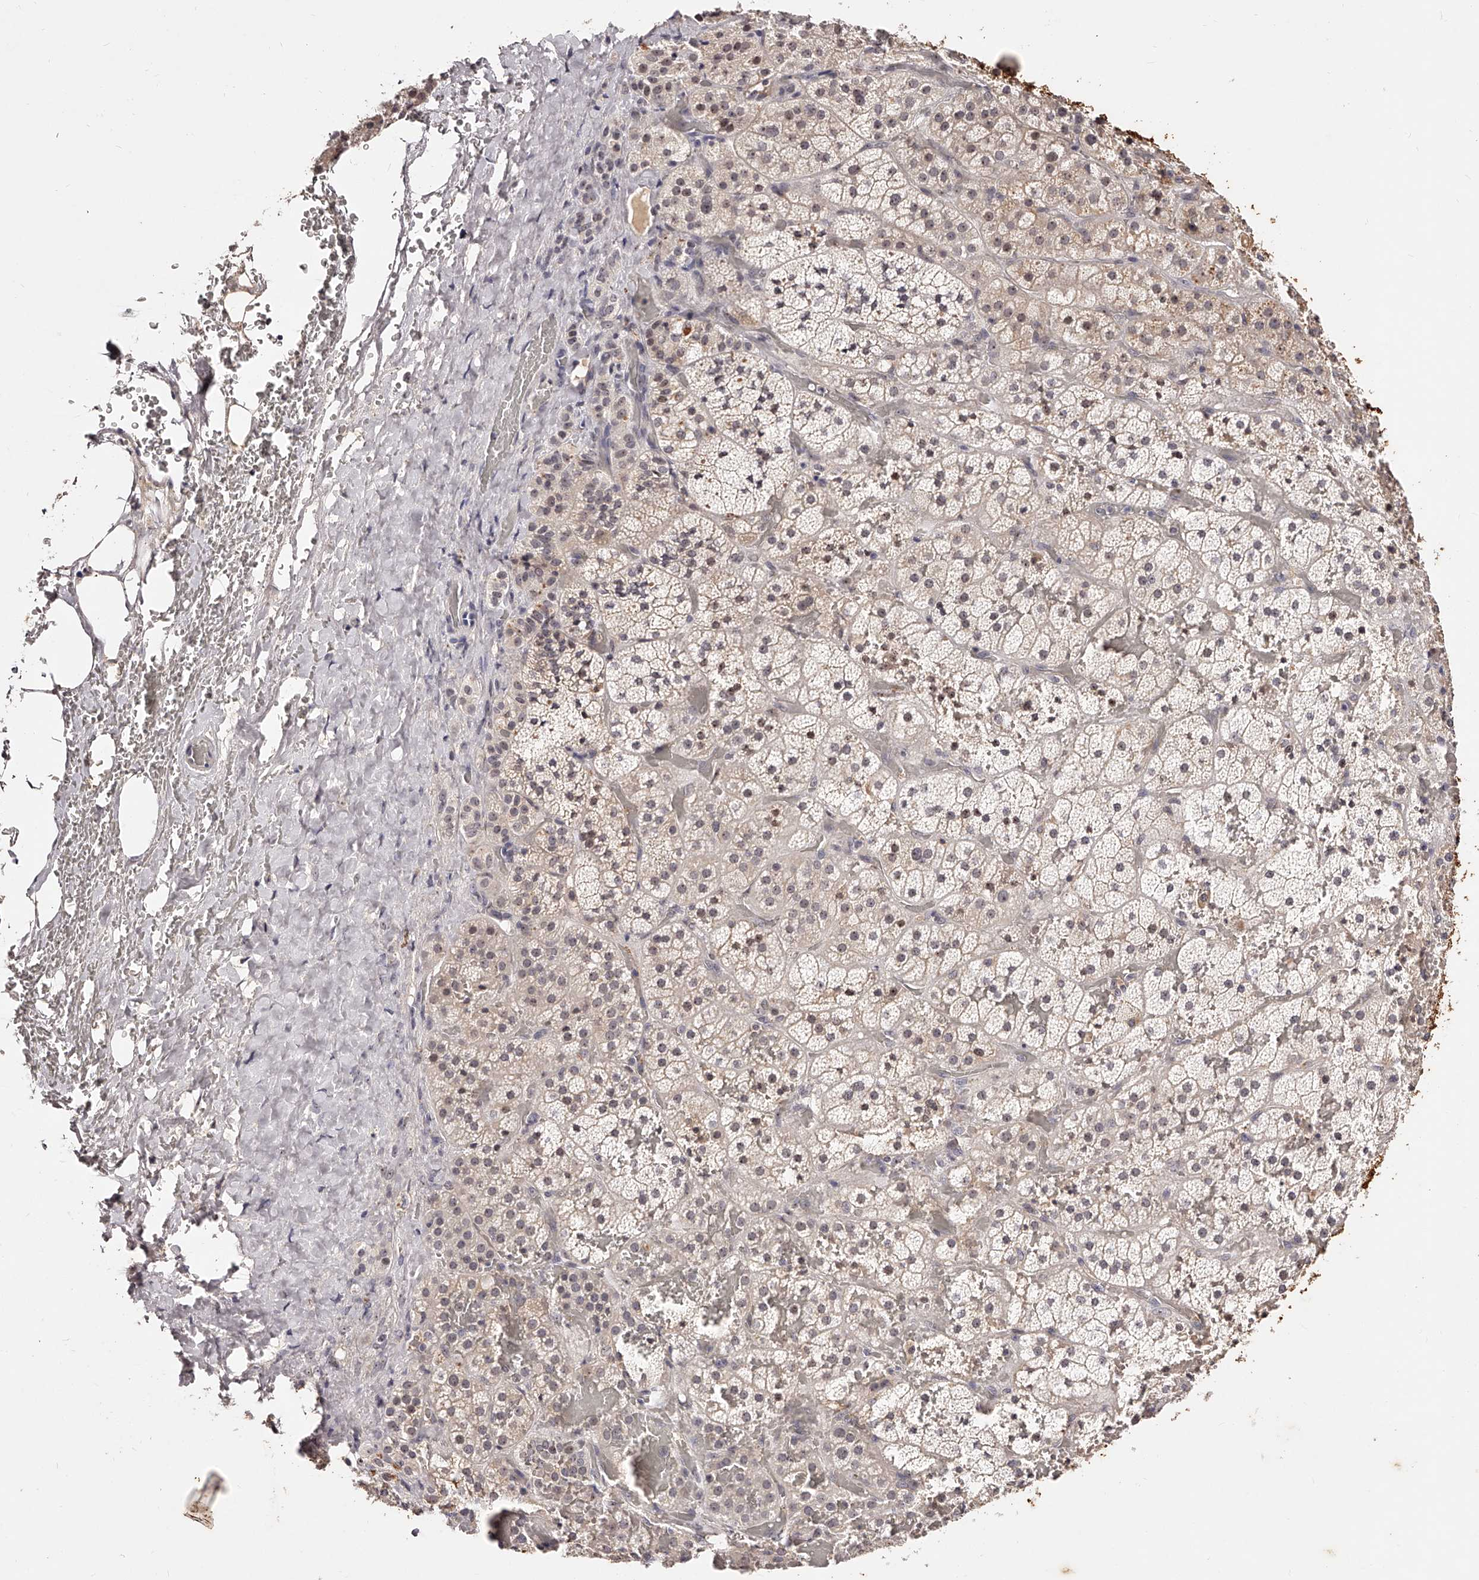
{"staining": {"intensity": "moderate", "quantity": ">75%", "location": "cytoplasmic/membranous,nuclear"}, "tissue": "adrenal gland", "cell_type": "Glandular cells", "image_type": "normal", "snomed": [{"axis": "morphology", "description": "Normal tissue, NOS"}, {"axis": "topography", "description": "Adrenal gland"}], "caption": "Immunohistochemical staining of benign human adrenal gland demonstrates moderate cytoplasmic/membranous,nuclear protein expression in about >75% of glandular cells. (DAB = brown stain, brightfield microscopy at high magnification).", "gene": "PHACTR1", "patient": {"sex": "male", "age": 57}}